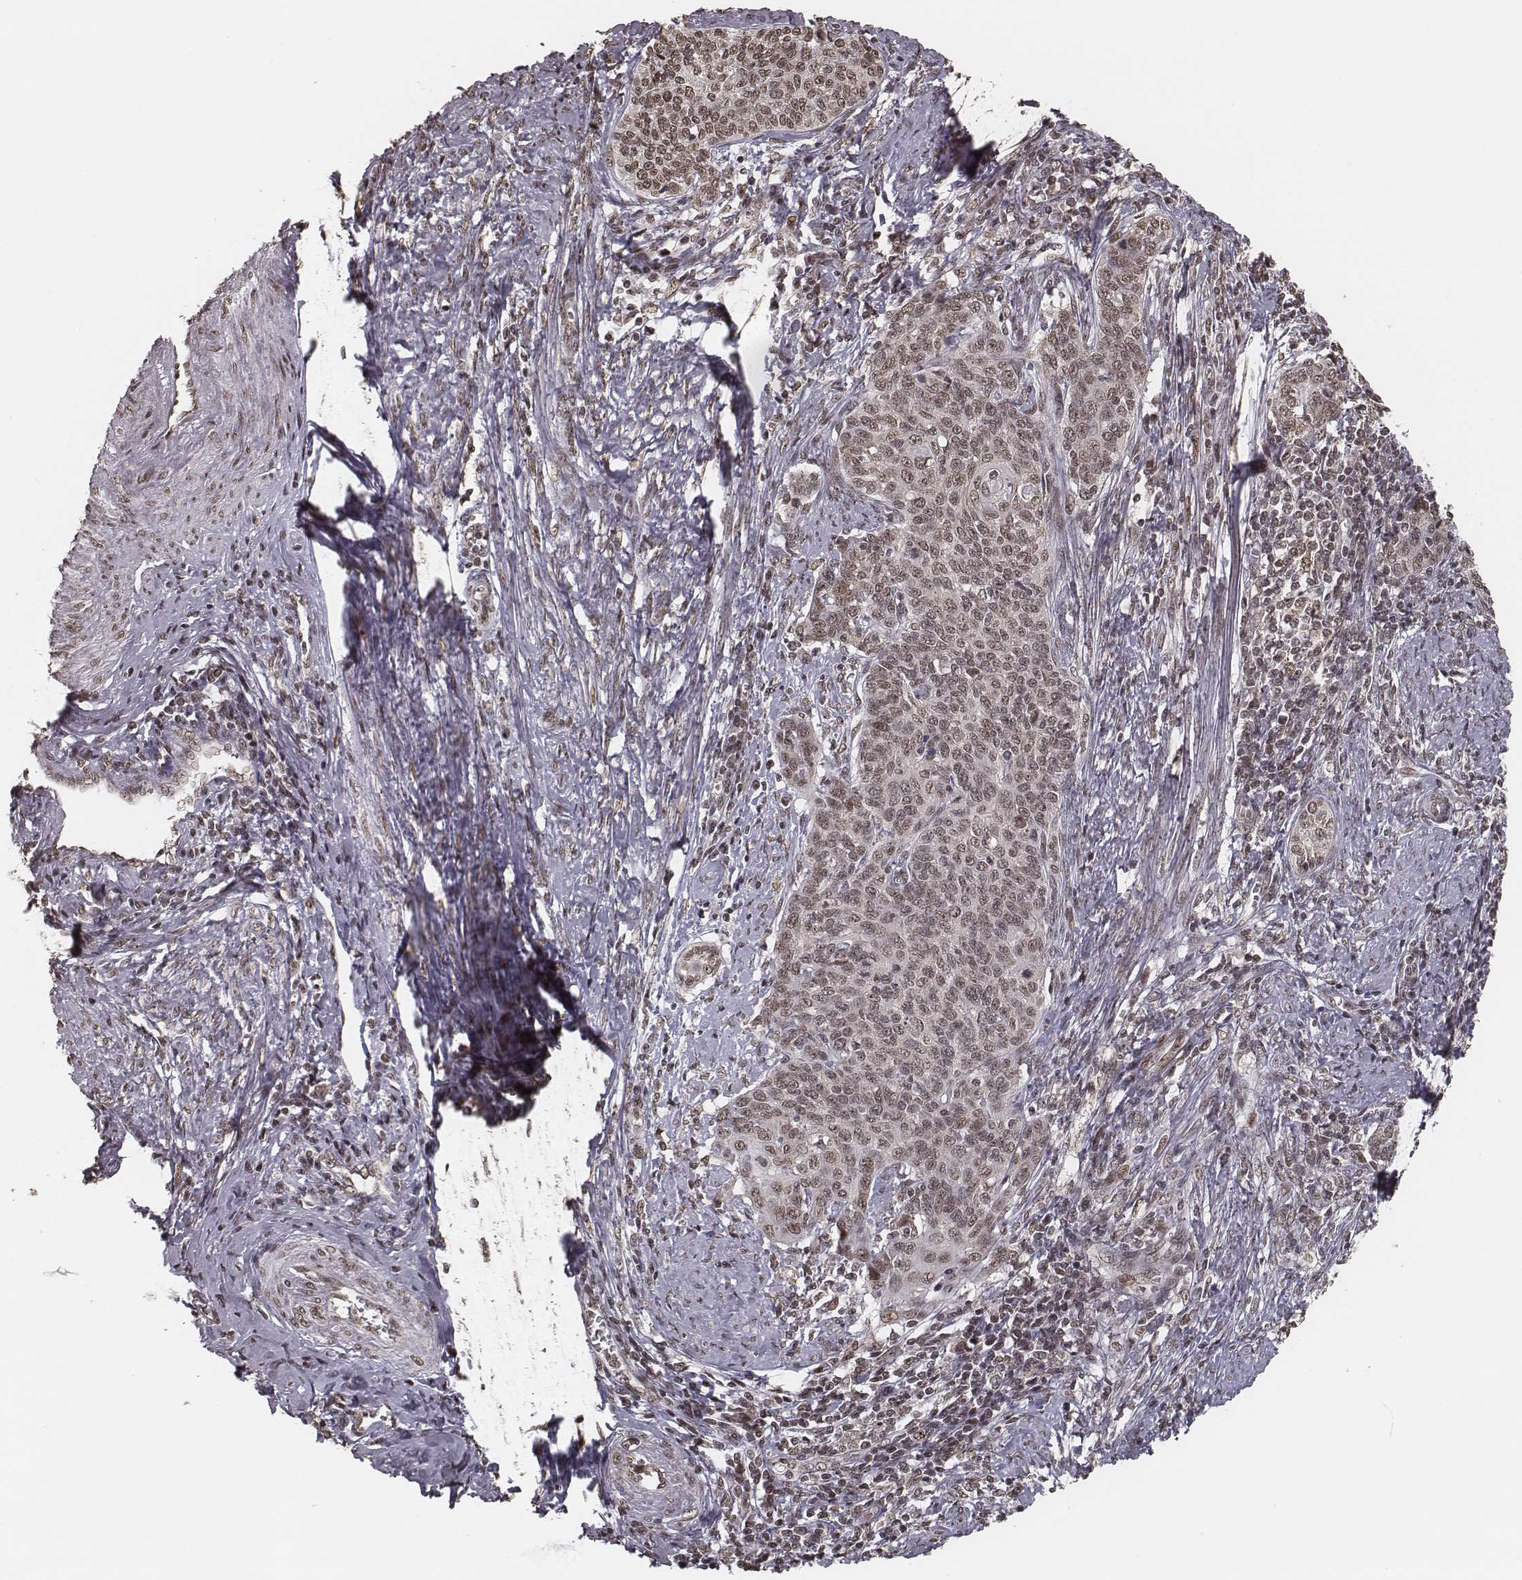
{"staining": {"intensity": "weak", "quantity": ">75%", "location": "nuclear"}, "tissue": "cervical cancer", "cell_type": "Tumor cells", "image_type": "cancer", "snomed": [{"axis": "morphology", "description": "Squamous cell carcinoma, NOS"}, {"axis": "topography", "description": "Cervix"}], "caption": "Human cervical squamous cell carcinoma stained with a brown dye demonstrates weak nuclear positive positivity in about >75% of tumor cells.", "gene": "HMGA2", "patient": {"sex": "female", "age": 39}}